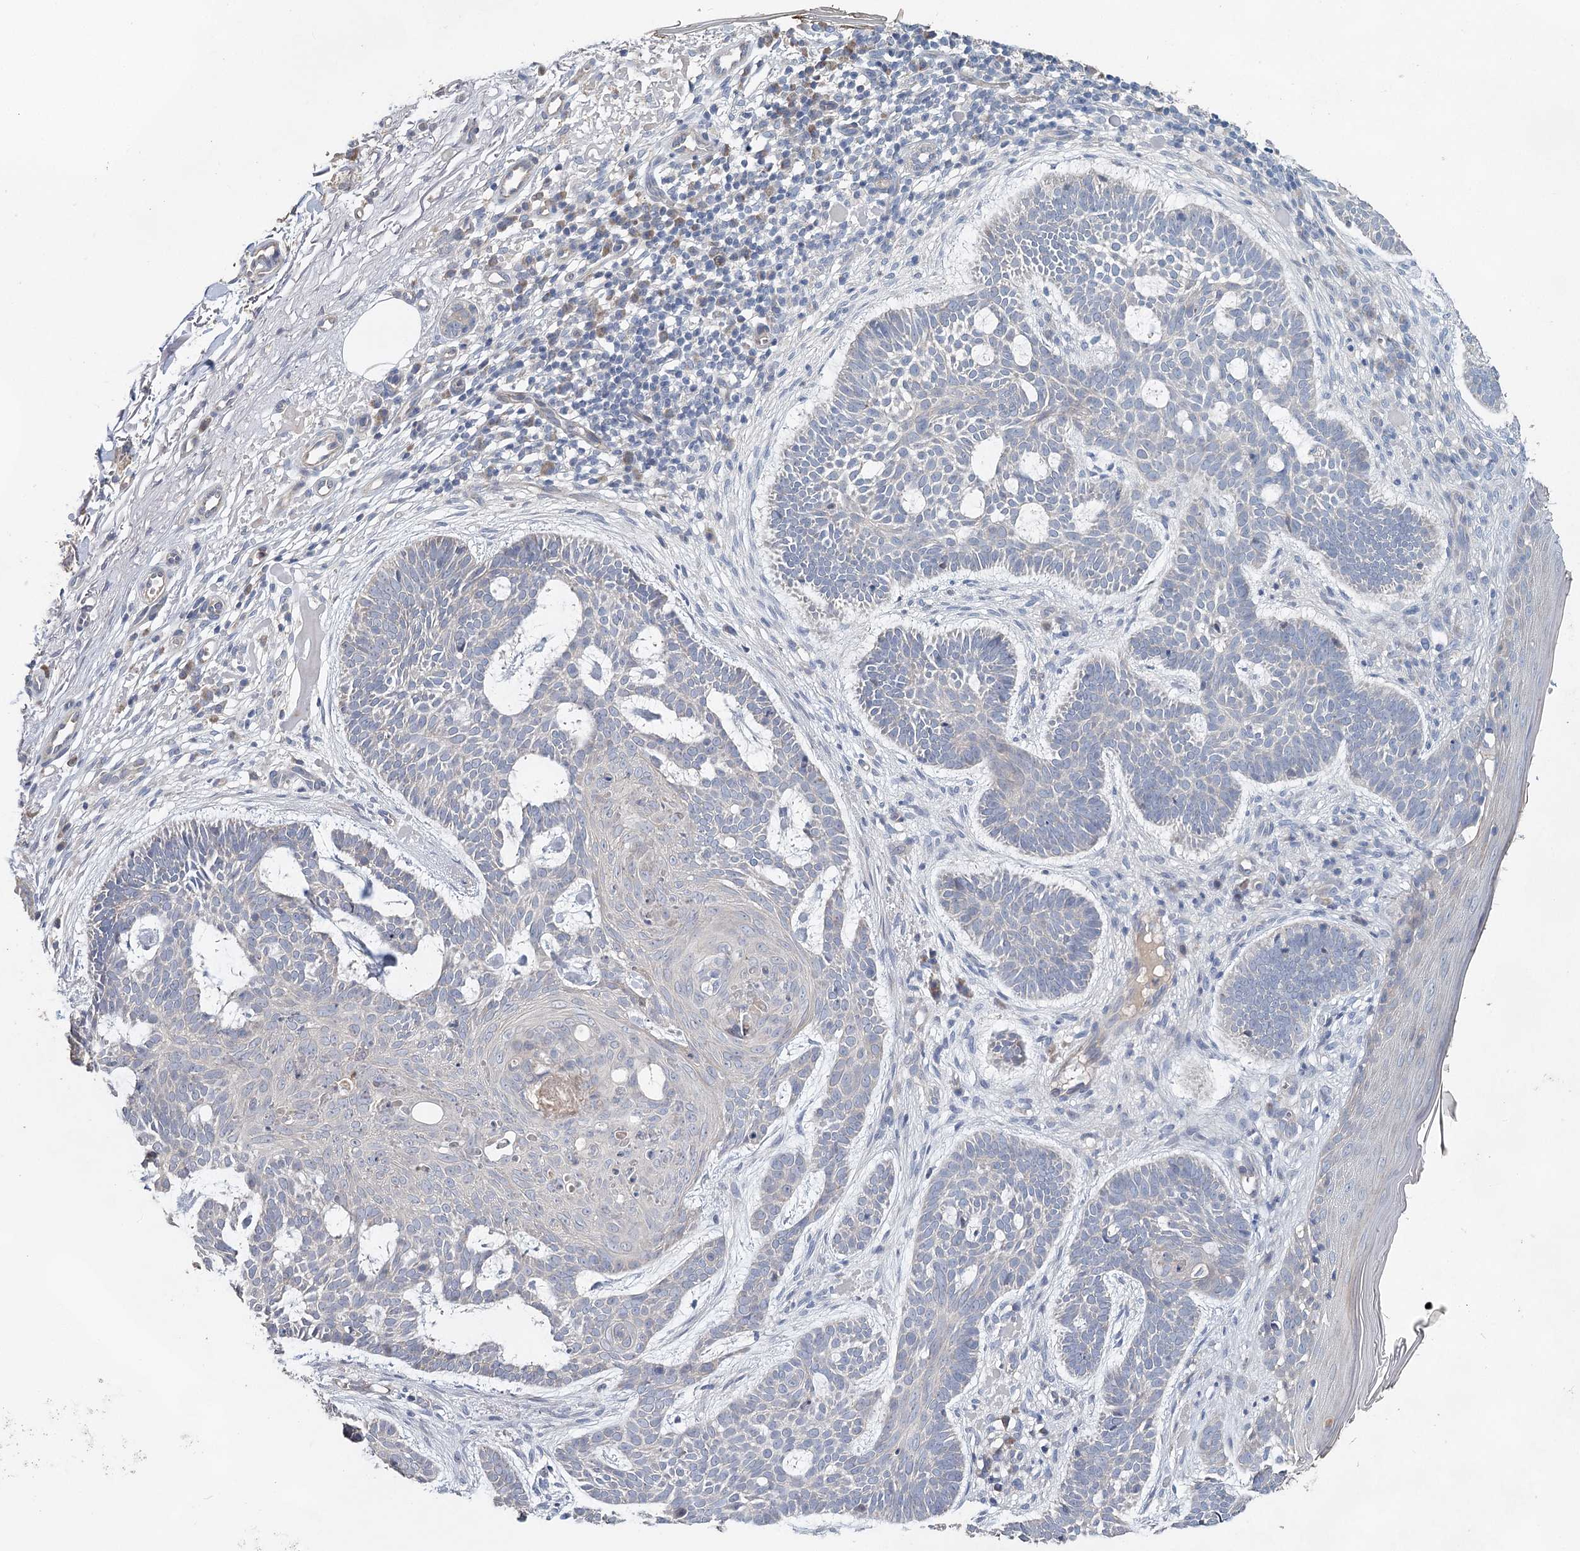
{"staining": {"intensity": "negative", "quantity": "none", "location": "none"}, "tissue": "skin cancer", "cell_type": "Tumor cells", "image_type": "cancer", "snomed": [{"axis": "morphology", "description": "Basal cell carcinoma"}, {"axis": "topography", "description": "Skin"}], "caption": "Immunohistochemical staining of basal cell carcinoma (skin) exhibits no significant staining in tumor cells.", "gene": "MYL6B", "patient": {"sex": "male", "age": 85}}